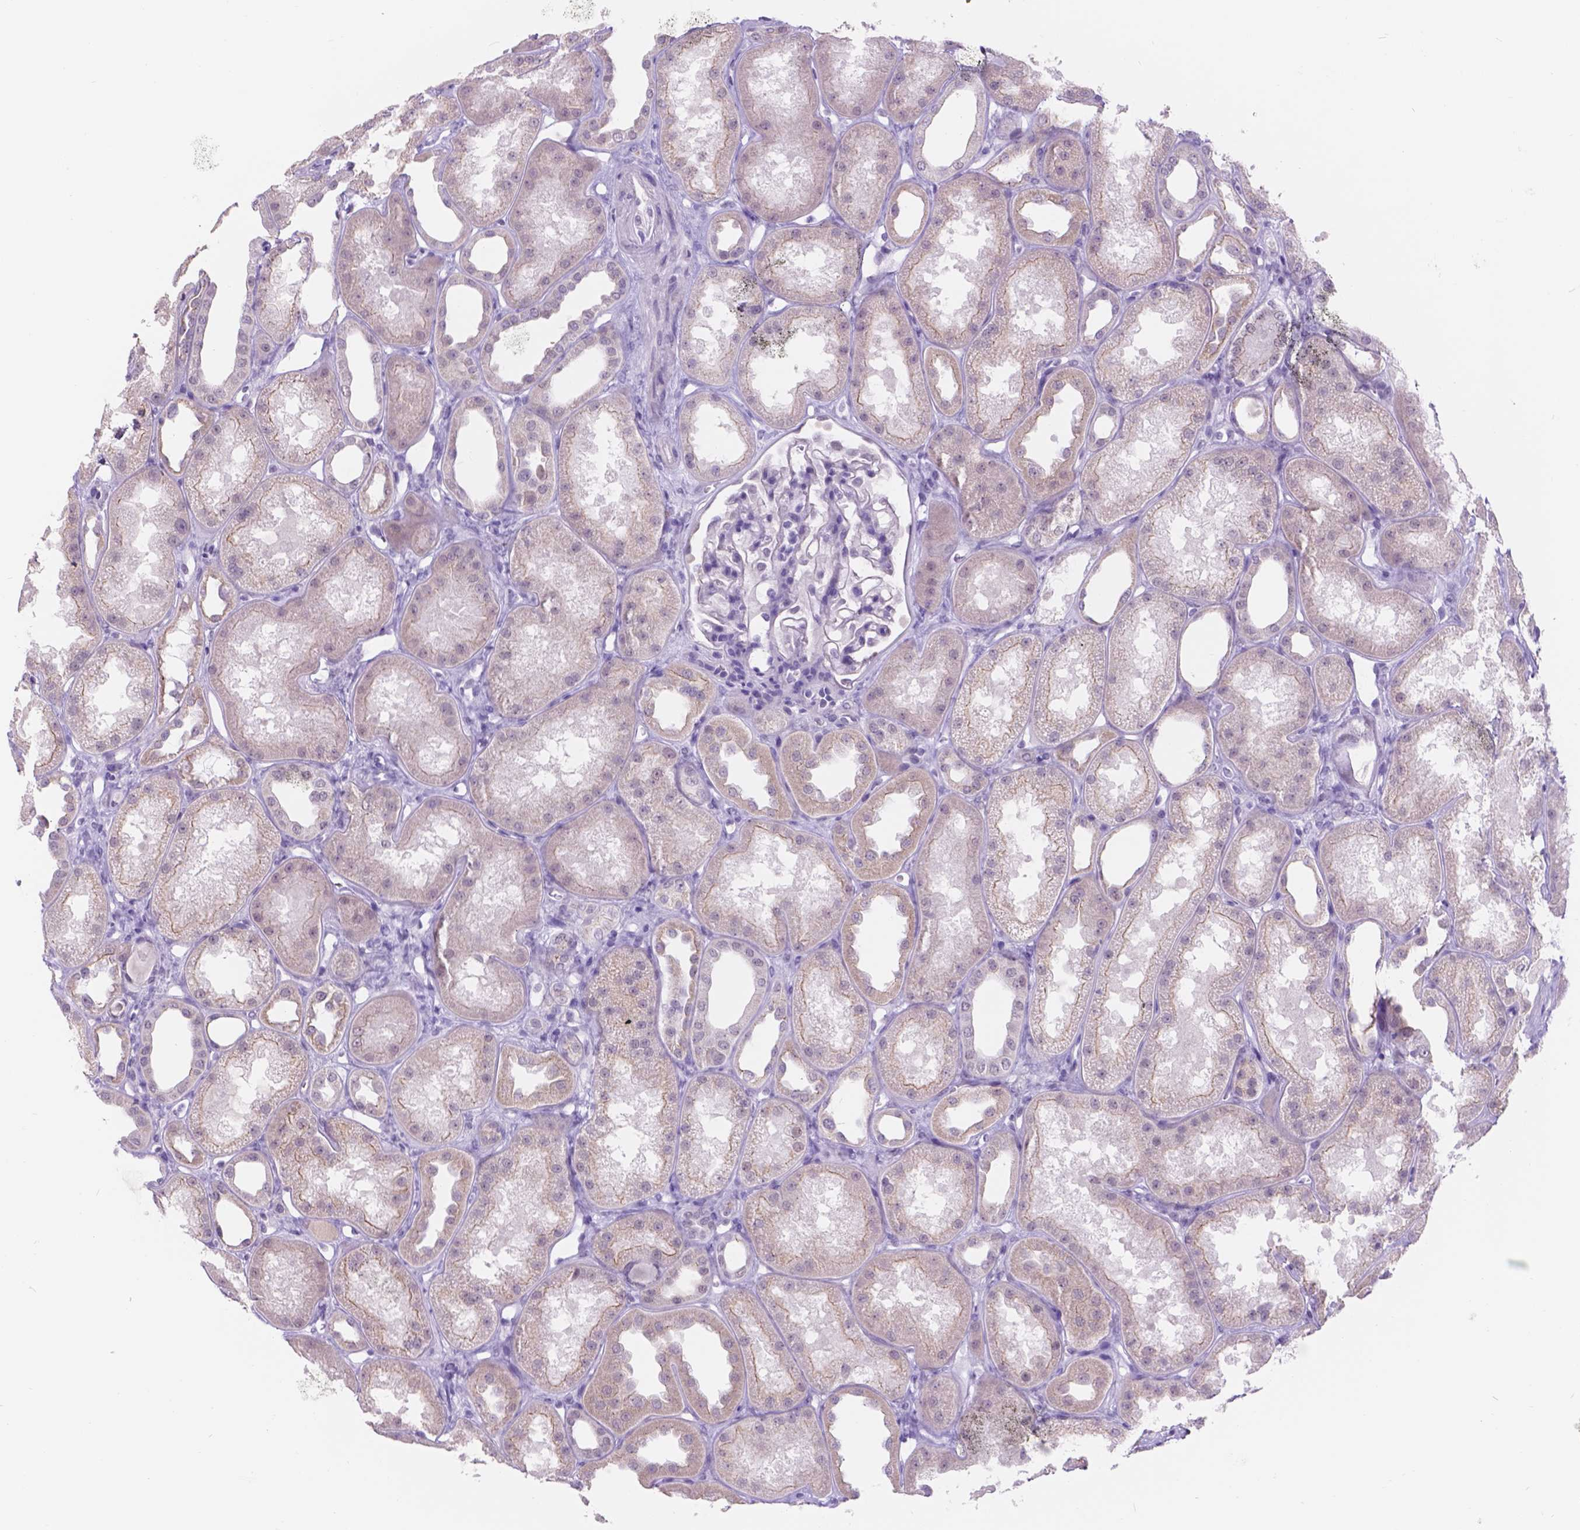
{"staining": {"intensity": "negative", "quantity": "none", "location": "none"}, "tissue": "kidney", "cell_type": "Cells in glomeruli", "image_type": "normal", "snomed": [{"axis": "morphology", "description": "Normal tissue, NOS"}, {"axis": "topography", "description": "Kidney"}], "caption": "Immunohistochemistry (IHC) of benign human kidney displays no staining in cells in glomeruli.", "gene": "DCC", "patient": {"sex": "male", "age": 61}}